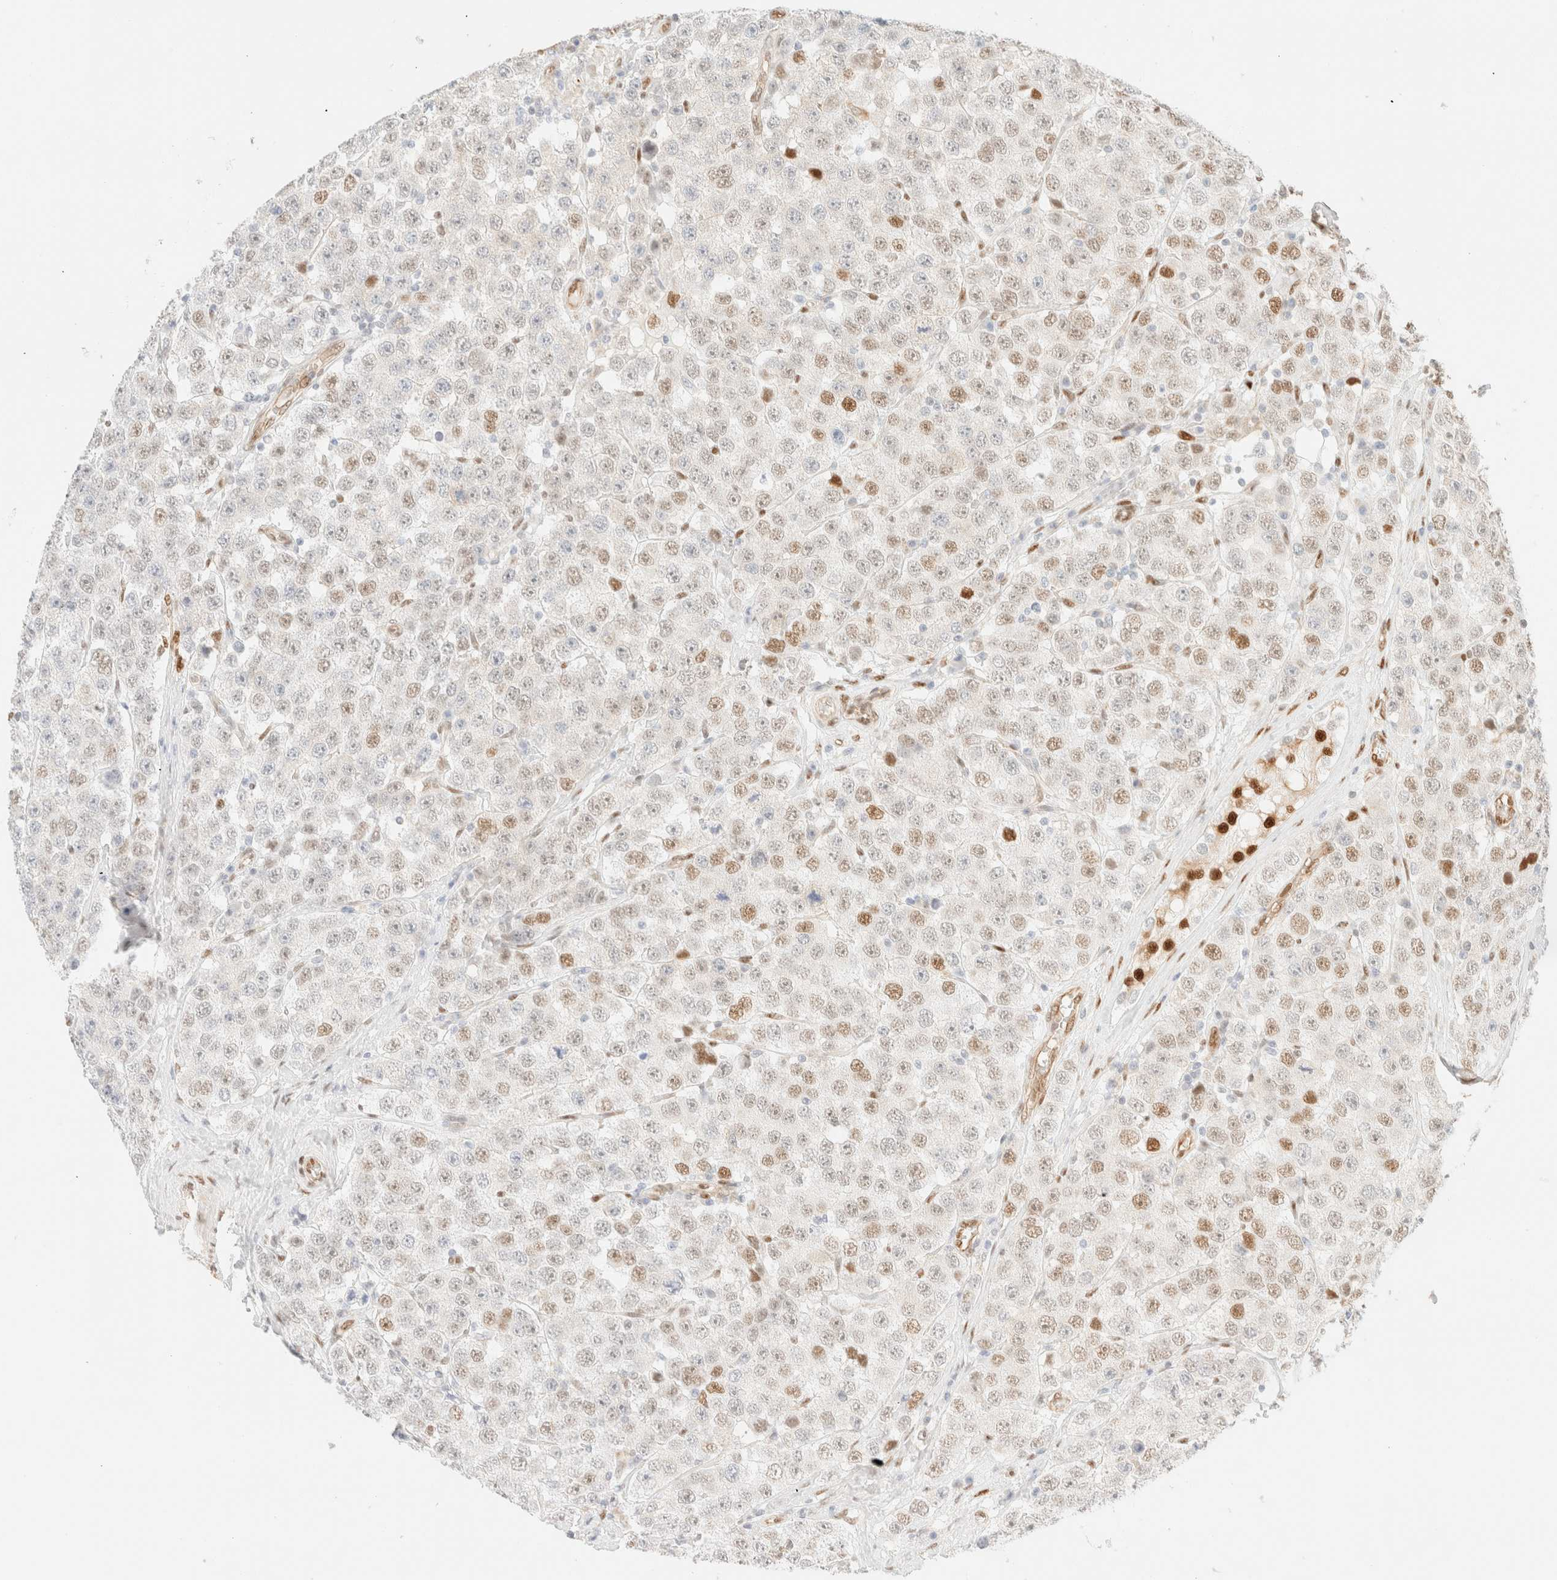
{"staining": {"intensity": "weak", "quantity": "25%-75%", "location": "nuclear"}, "tissue": "testis cancer", "cell_type": "Tumor cells", "image_type": "cancer", "snomed": [{"axis": "morphology", "description": "Seminoma, NOS"}, {"axis": "morphology", "description": "Carcinoma, Embryonal, NOS"}, {"axis": "topography", "description": "Testis"}], "caption": "A high-resolution image shows immunohistochemistry staining of testis embryonal carcinoma, which reveals weak nuclear staining in about 25%-75% of tumor cells. (IHC, brightfield microscopy, high magnification).", "gene": "ZSCAN18", "patient": {"sex": "male", "age": 28}}